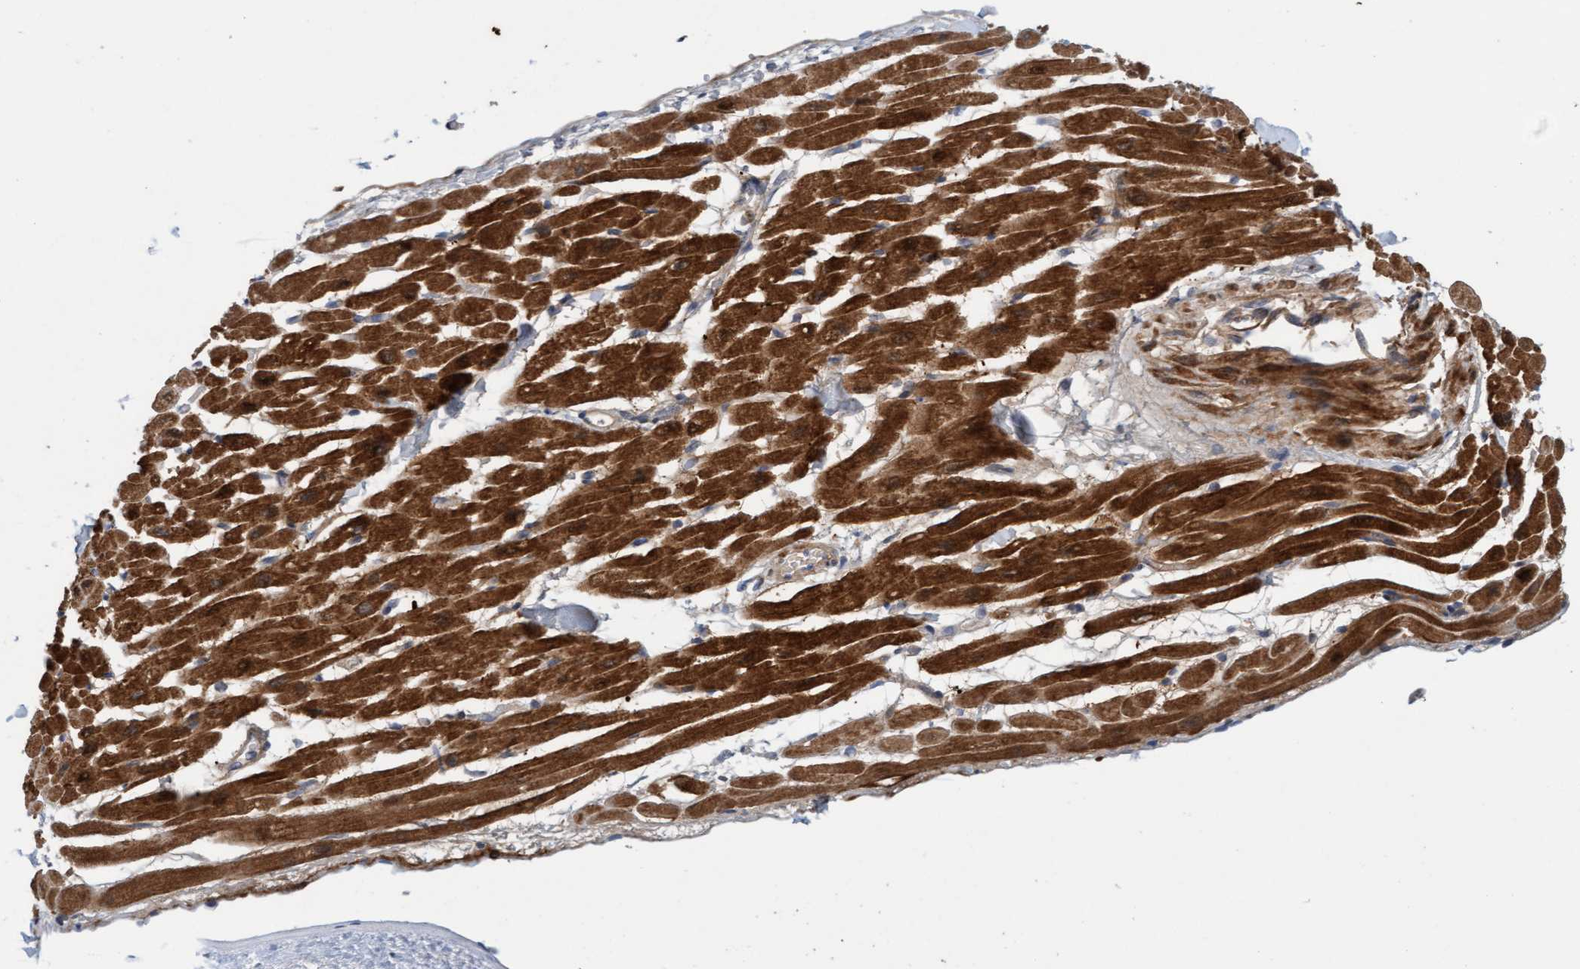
{"staining": {"intensity": "strong", "quantity": ">75%", "location": "cytoplasmic/membranous"}, "tissue": "heart muscle", "cell_type": "Cardiomyocytes", "image_type": "normal", "snomed": [{"axis": "morphology", "description": "Normal tissue, NOS"}, {"axis": "topography", "description": "Heart"}], "caption": "Human heart muscle stained for a protein (brown) displays strong cytoplasmic/membranous positive expression in about >75% of cardiomyocytes.", "gene": "KLHL25", "patient": {"sex": "male", "age": 45}}